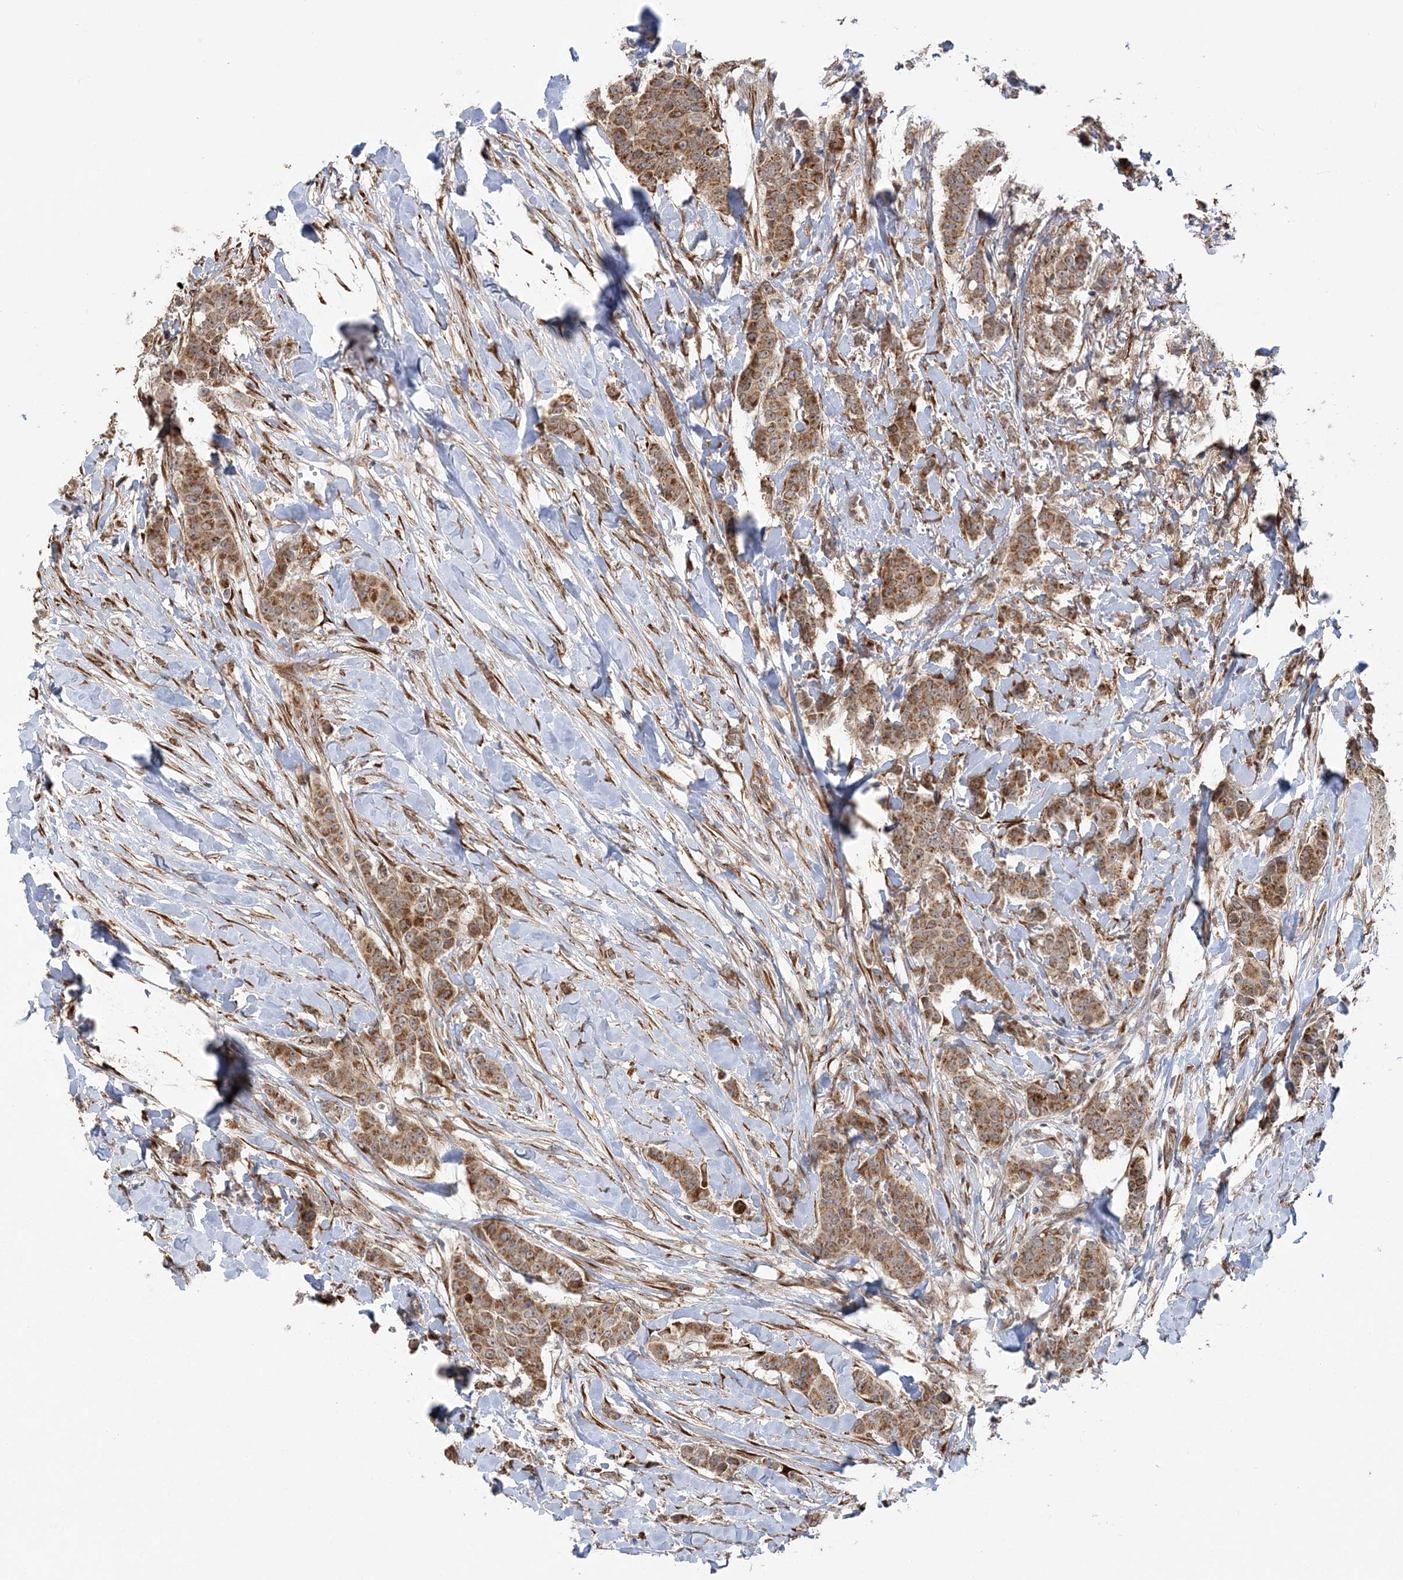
{"staining": {"intensity": "moderate", "quantity": ">75%", "location": "cytoplasmic/membranous"}, "tissue": "breast cancer", "cell_type": "Tumor cells", "image_type": "cancer", "snomed": [{"axis": "morphology", "description": "Duct carcinoma"}, {"axis": "topography", "description": "Breast"}], "caption": "Immunohistochemical staining of human breast invasive ductal carcinoma demonstrates medium levels of moderate cytoplasmic/membranous positivity in approximately >75% of tumor cells. Using DAB (brown) and hematoxylin (blue) stains, captured at high magnification using brightfield microscopy.", "gene": "MRPL47", "patient": {"sex": "female", "age": 40}}